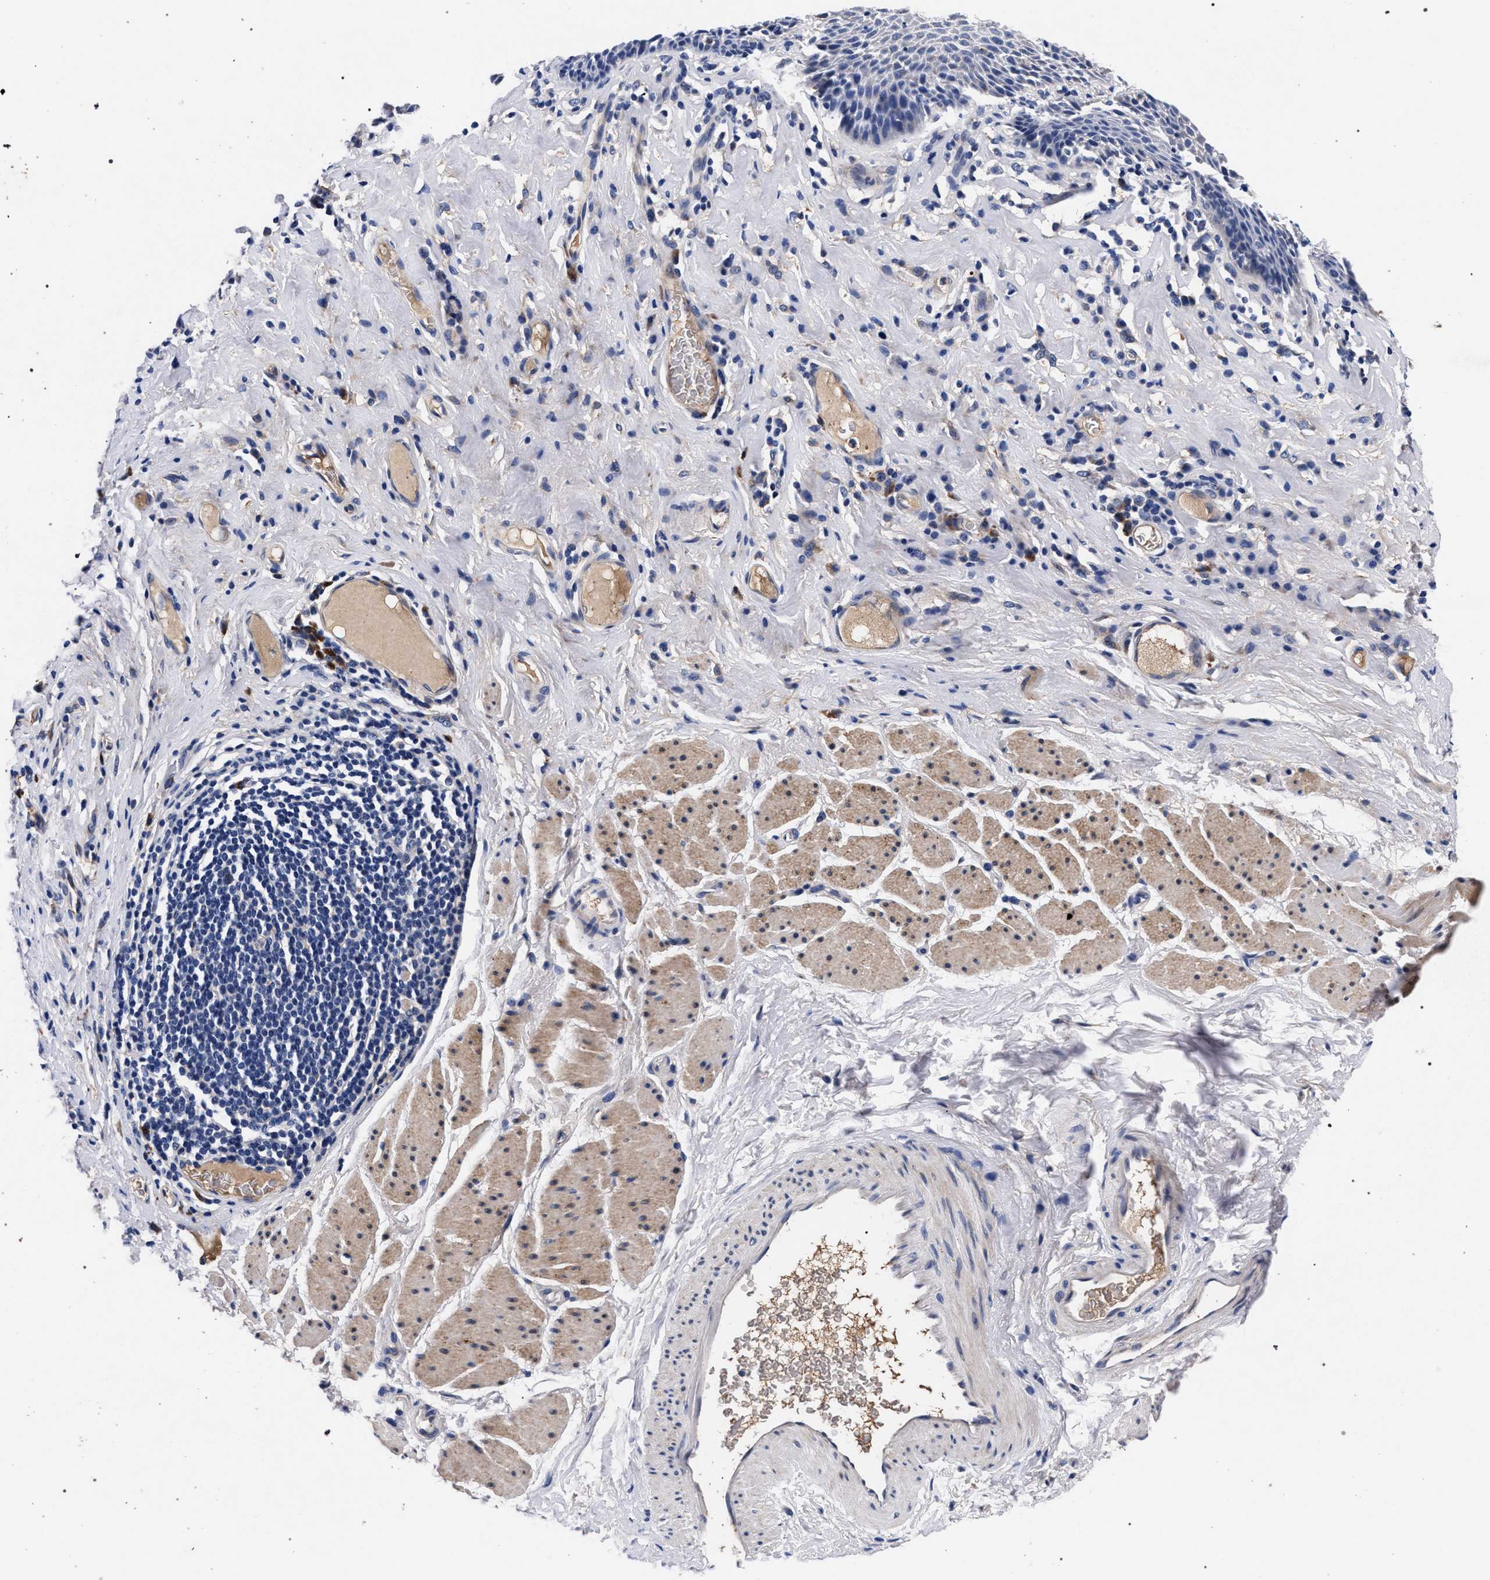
{"staining": {"intensity": "weak", "quantity": "<25%", "location": "cytoplasmic/membranous"}, "tissue": "esophagus", "cell_type": "Squamous epithelial cells", "image_type": "normal", "snomed": [{"axis": "morphology", "description": "Normal tissue, NOS"}, {"axis": "topography", "description": "Esophagus"}], "caption": "Immunohistochemical staining of unremarkable esophagus reveals no significant positivity in squamous epithelial cells.", "gene": "ACOX1", "patient": {"sex": "female", "age": 61}}